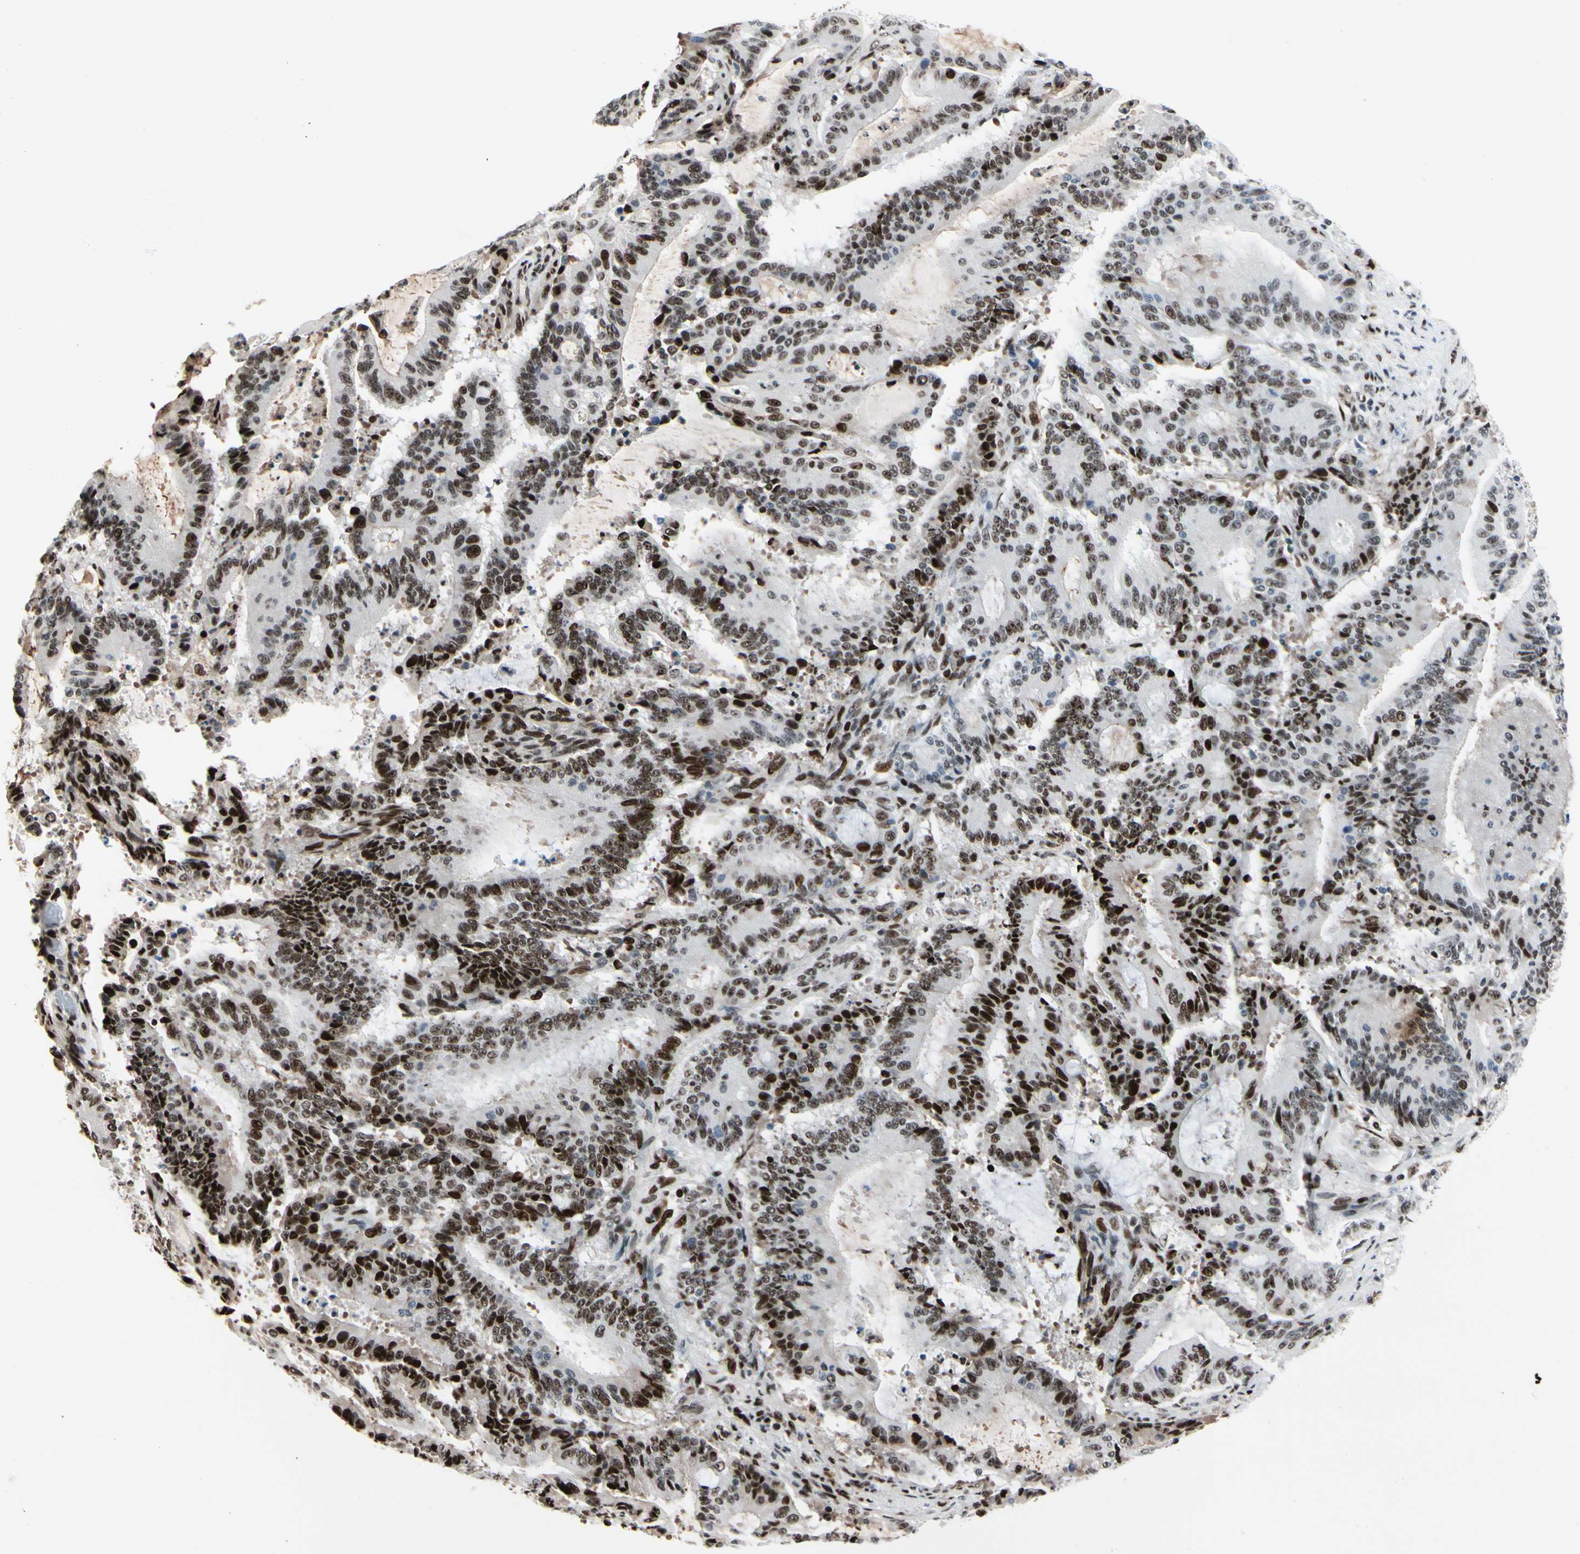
{"staining": {"intensity": "strong", "quantity": ">75%", "location": "nuclear"}, "tissue": "liver cancer", "cell_type": "Tumor cells", "image_type": "cancer", "snomed": [{"axis": "morphology", "description": "Cholangiocarcinoma"}, {"axis": "topography", "description": "Liver"}], "caption": "This micrograph displays immunohistochemistry (IHC) staining of human liver cancer (cholangiocarcinoma), with high strong nuclear staining in about >75% of tumor cells.", "gene": "FOXO3", "patient": {"sex": "female", "age": 73}}